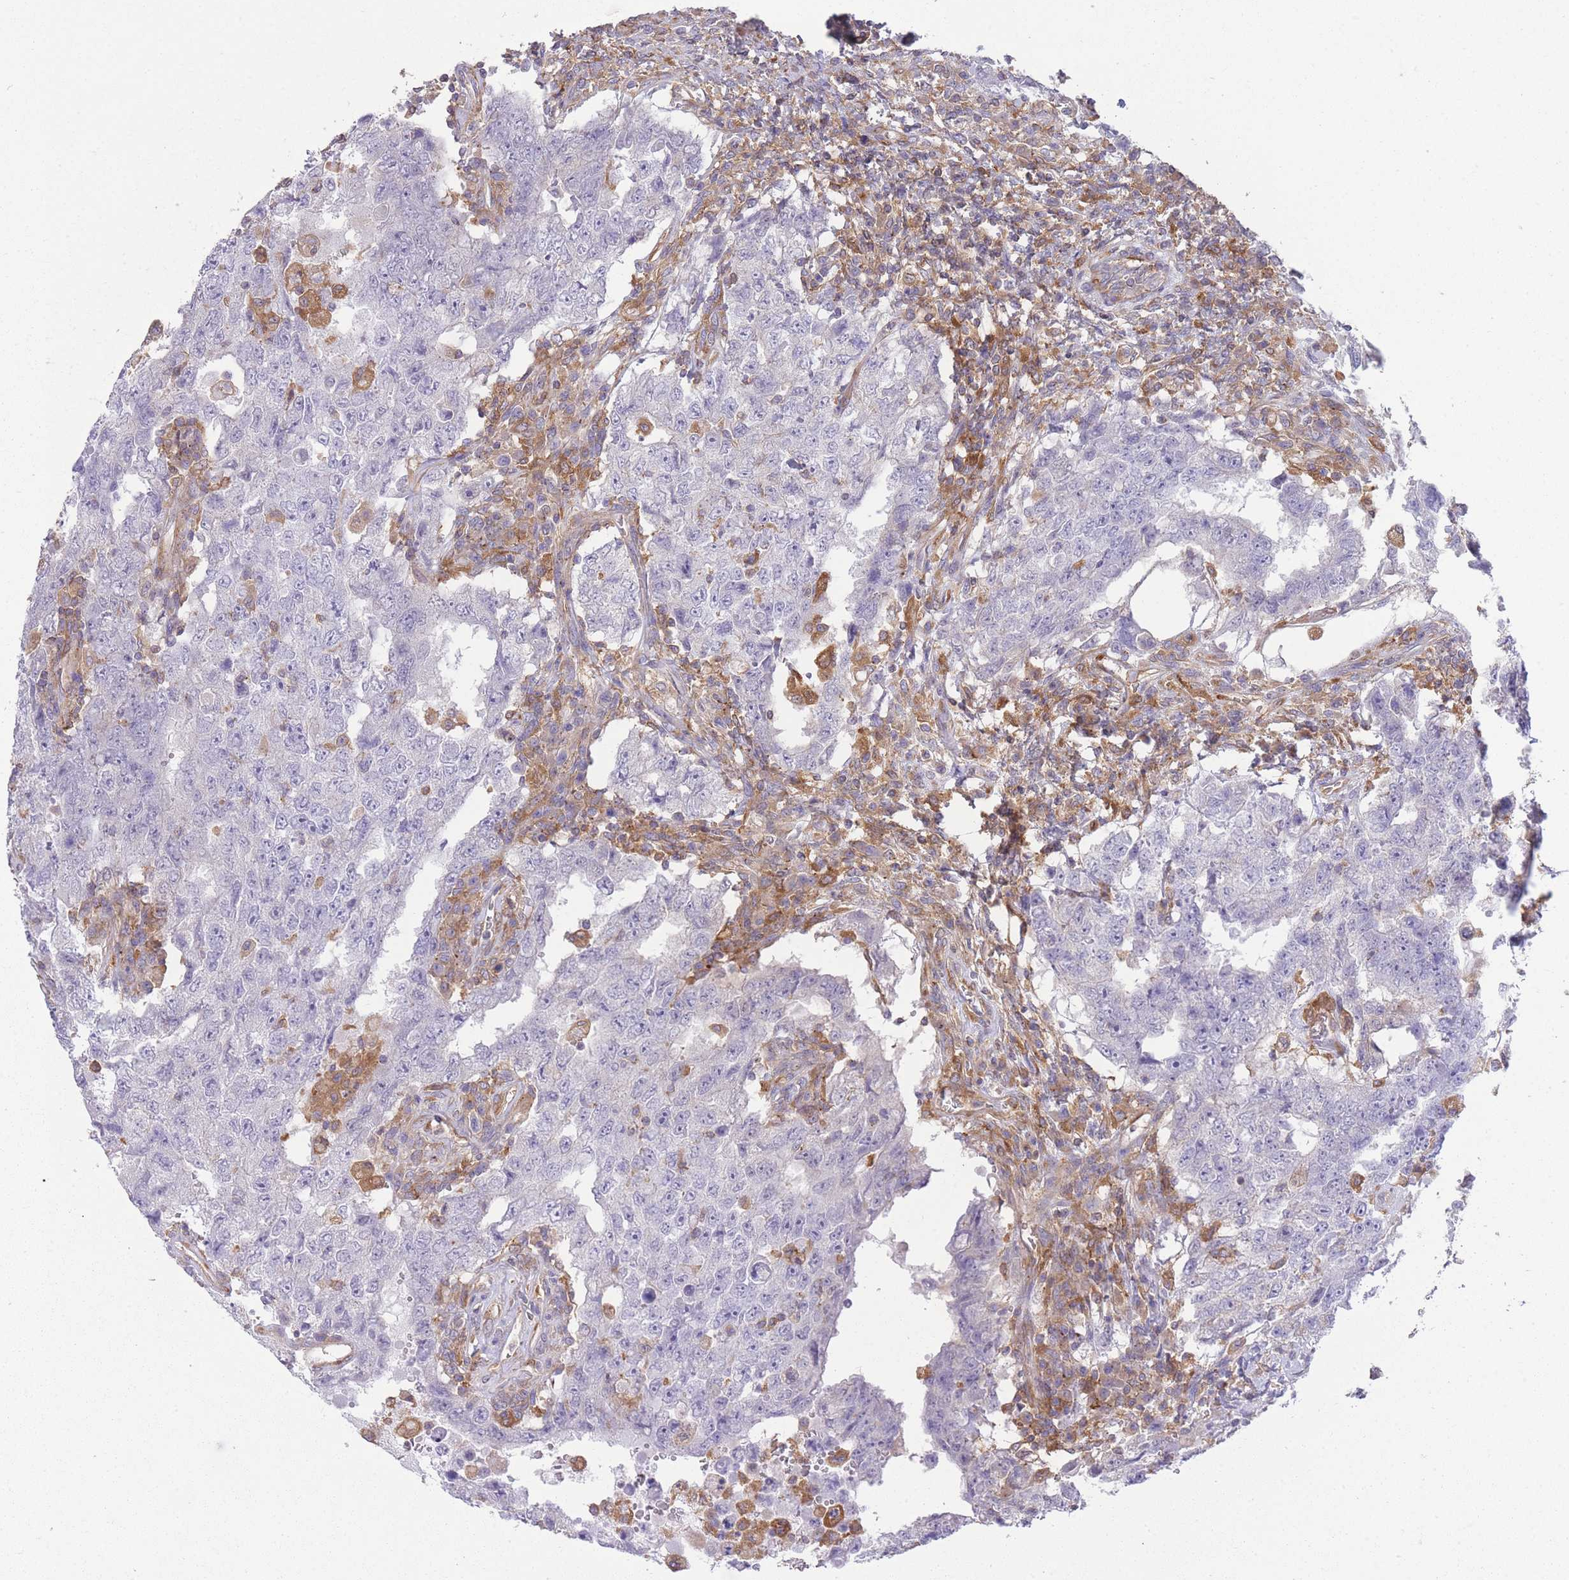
{"staining": {"intensity": "negative", "quantity": "none", "location": "none"}, "tissue": "testis cancer", "cell_type": "Tumor cells", "image_type": "cancer", "snomed": [{"axis": "morphology", "description": "Carcinoma, Embryonal, NOS"}, {"axis": "topography", "description": "Testis"}], "caption": "Testis cancer (embryonal carcinoma) was stained to show a protein in brown. There is no significant positivity in tumor cells.", "gene": "PRKAR1A", "patient": {"sex": "male", "age": 26}}